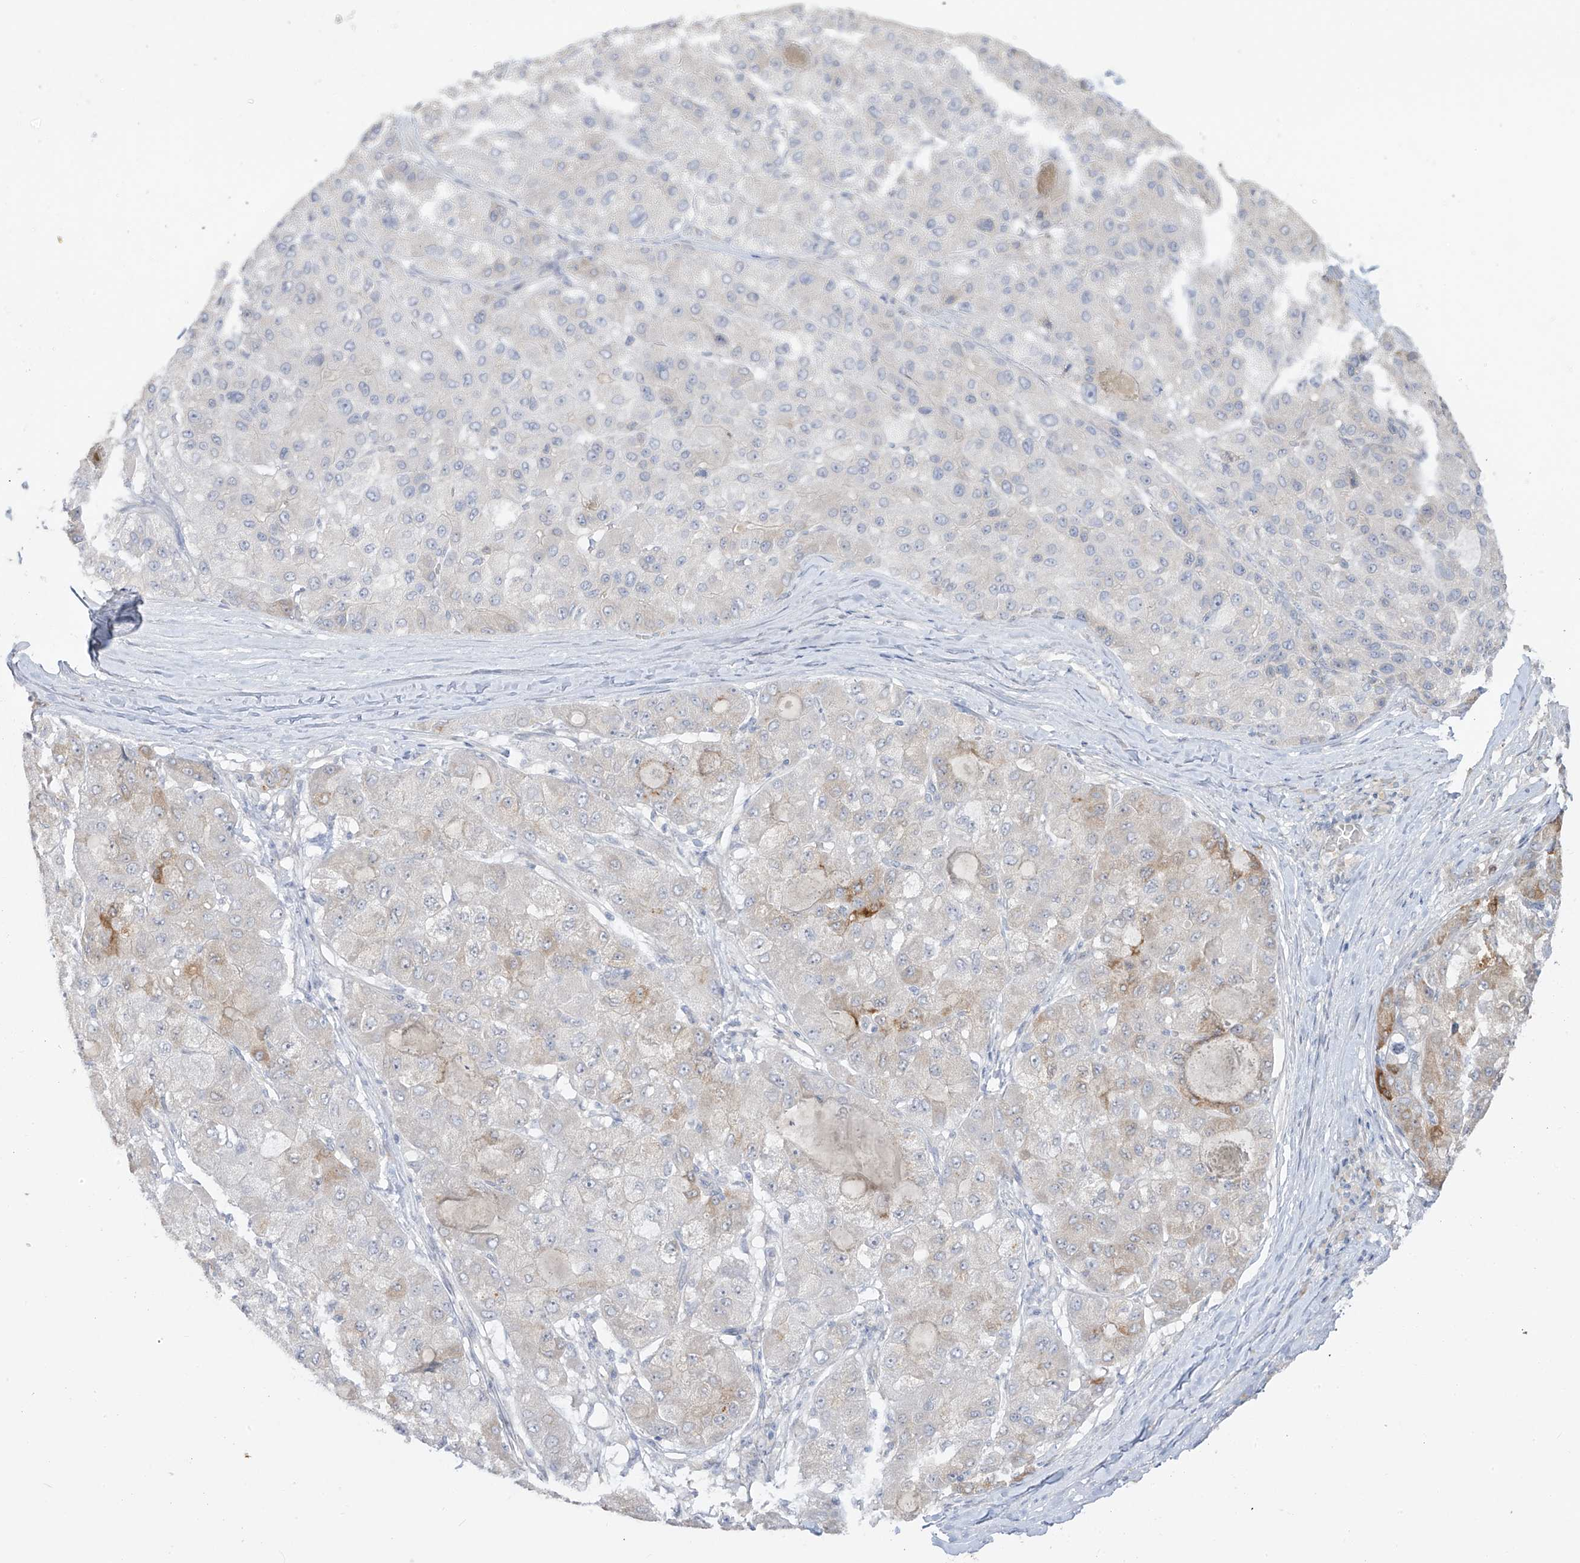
{"staining": {"intensity": "moderate", "quantity": "<25%", "location": "cytoplasmic/membranous"}, "tissue": "liver cancer", "cell_type": "Tumor cells", "image_type": "cancer", "snomed": [{"axis": "morphology", "description": "Carcinoma, Hepatocellular, NOS"}, {"axis": "topography", "description": "Liver"}], "caption": "Protein expression analysis of human hepatocellular carcinoma (liver) reveals moderate cytoplasmic/membranous positivity in about <25% of tumor cells. (DAB (3,3'-diaminobenzidine) = brown stain, brightfield microscopy at high magnification).", "gene": "DCDC2", "patient": {"sex": "male", "age": 80}}